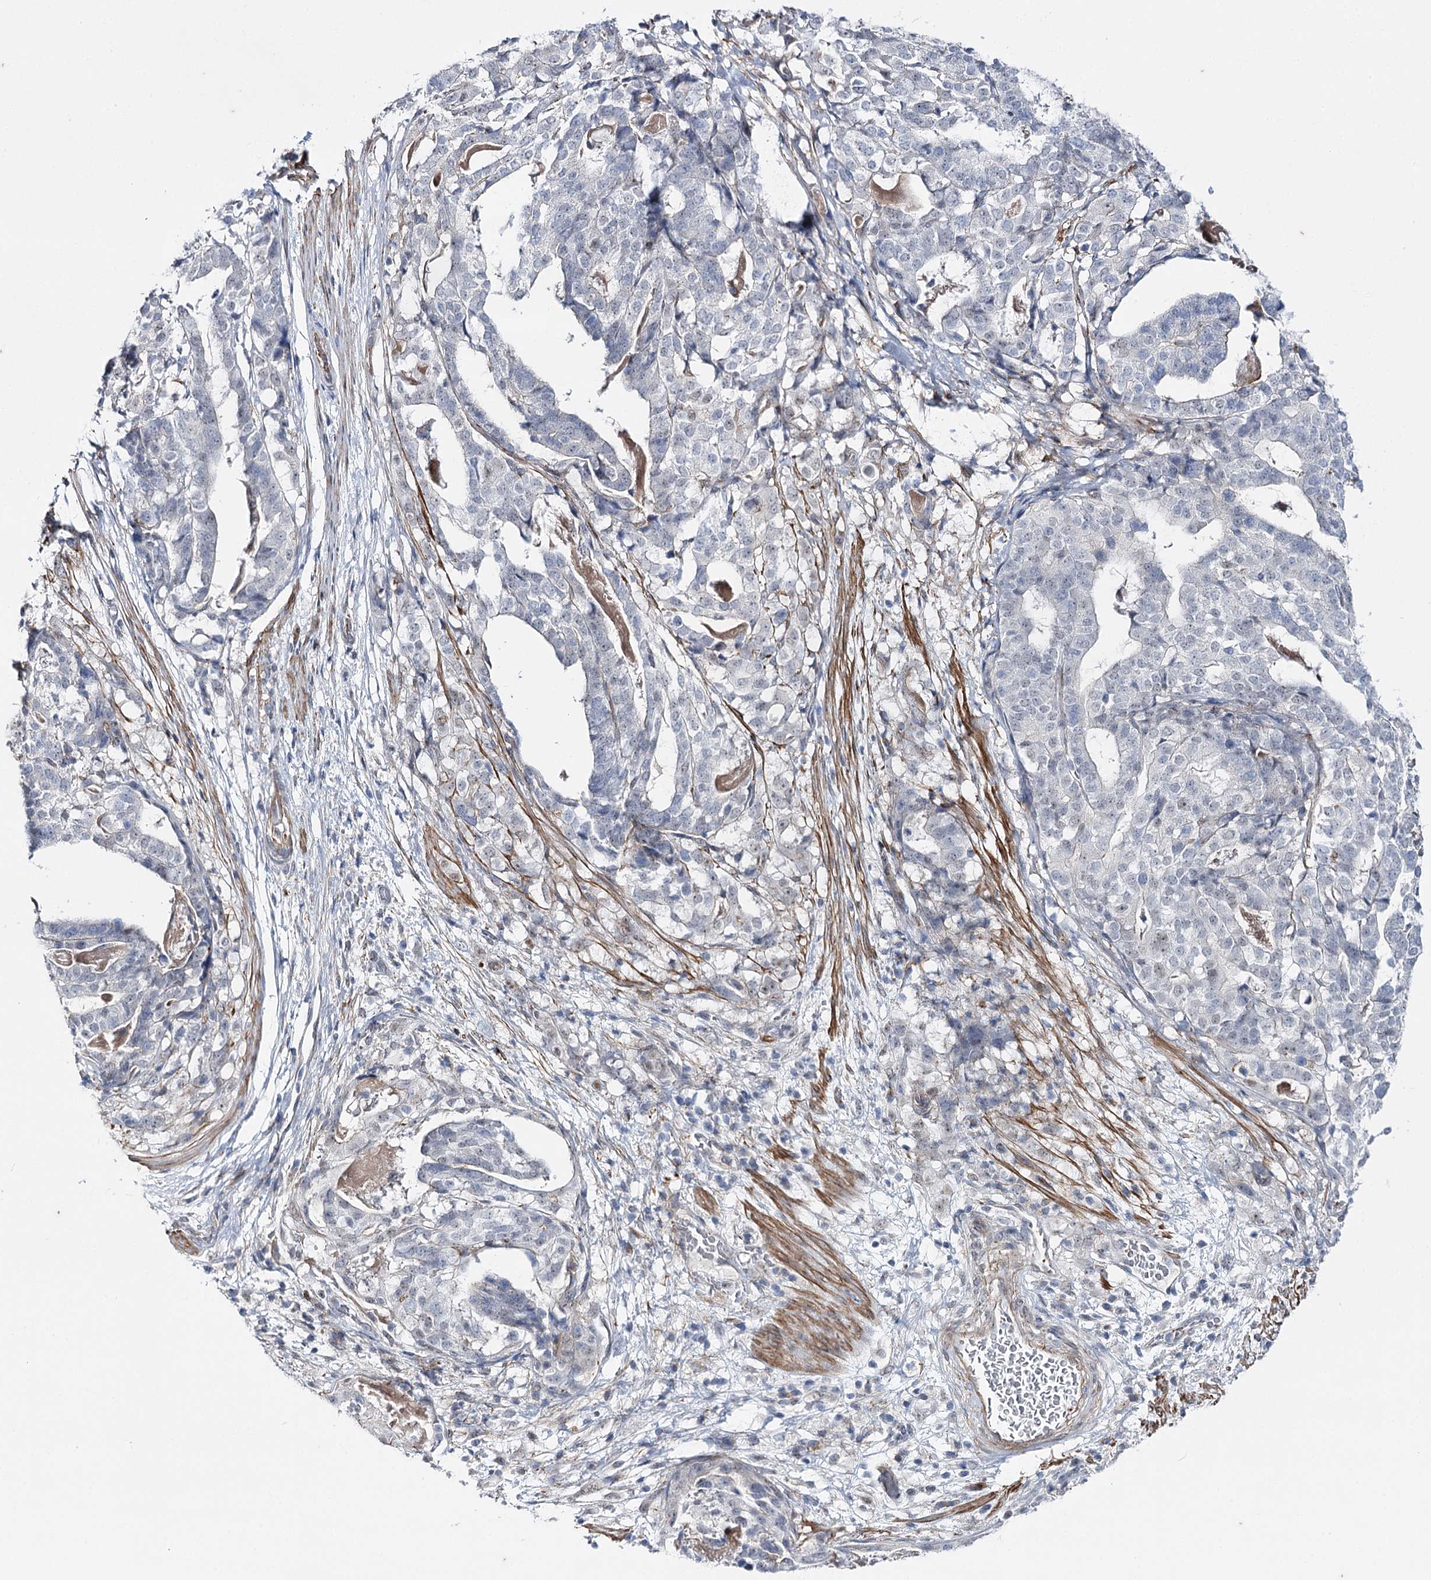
{"staining": {"intensity": "negative", "quantity": "none", "location": "none"}, "tissue": "stomach cancer", "cell_type": "Tumor cells", "image_type": "cancer", "snomed": [{"axis": "morphology", "description": "Adenocarcinoma, NOS"}, {"axis": "topography", "description": "Stomach"}], "caption": "Immunohistochemical staining of stomach adenocarcinoma reveals no significant staining in tumor cells.", "gene": "AGXT2", "patient": {"sex": "male", "age": 48}}